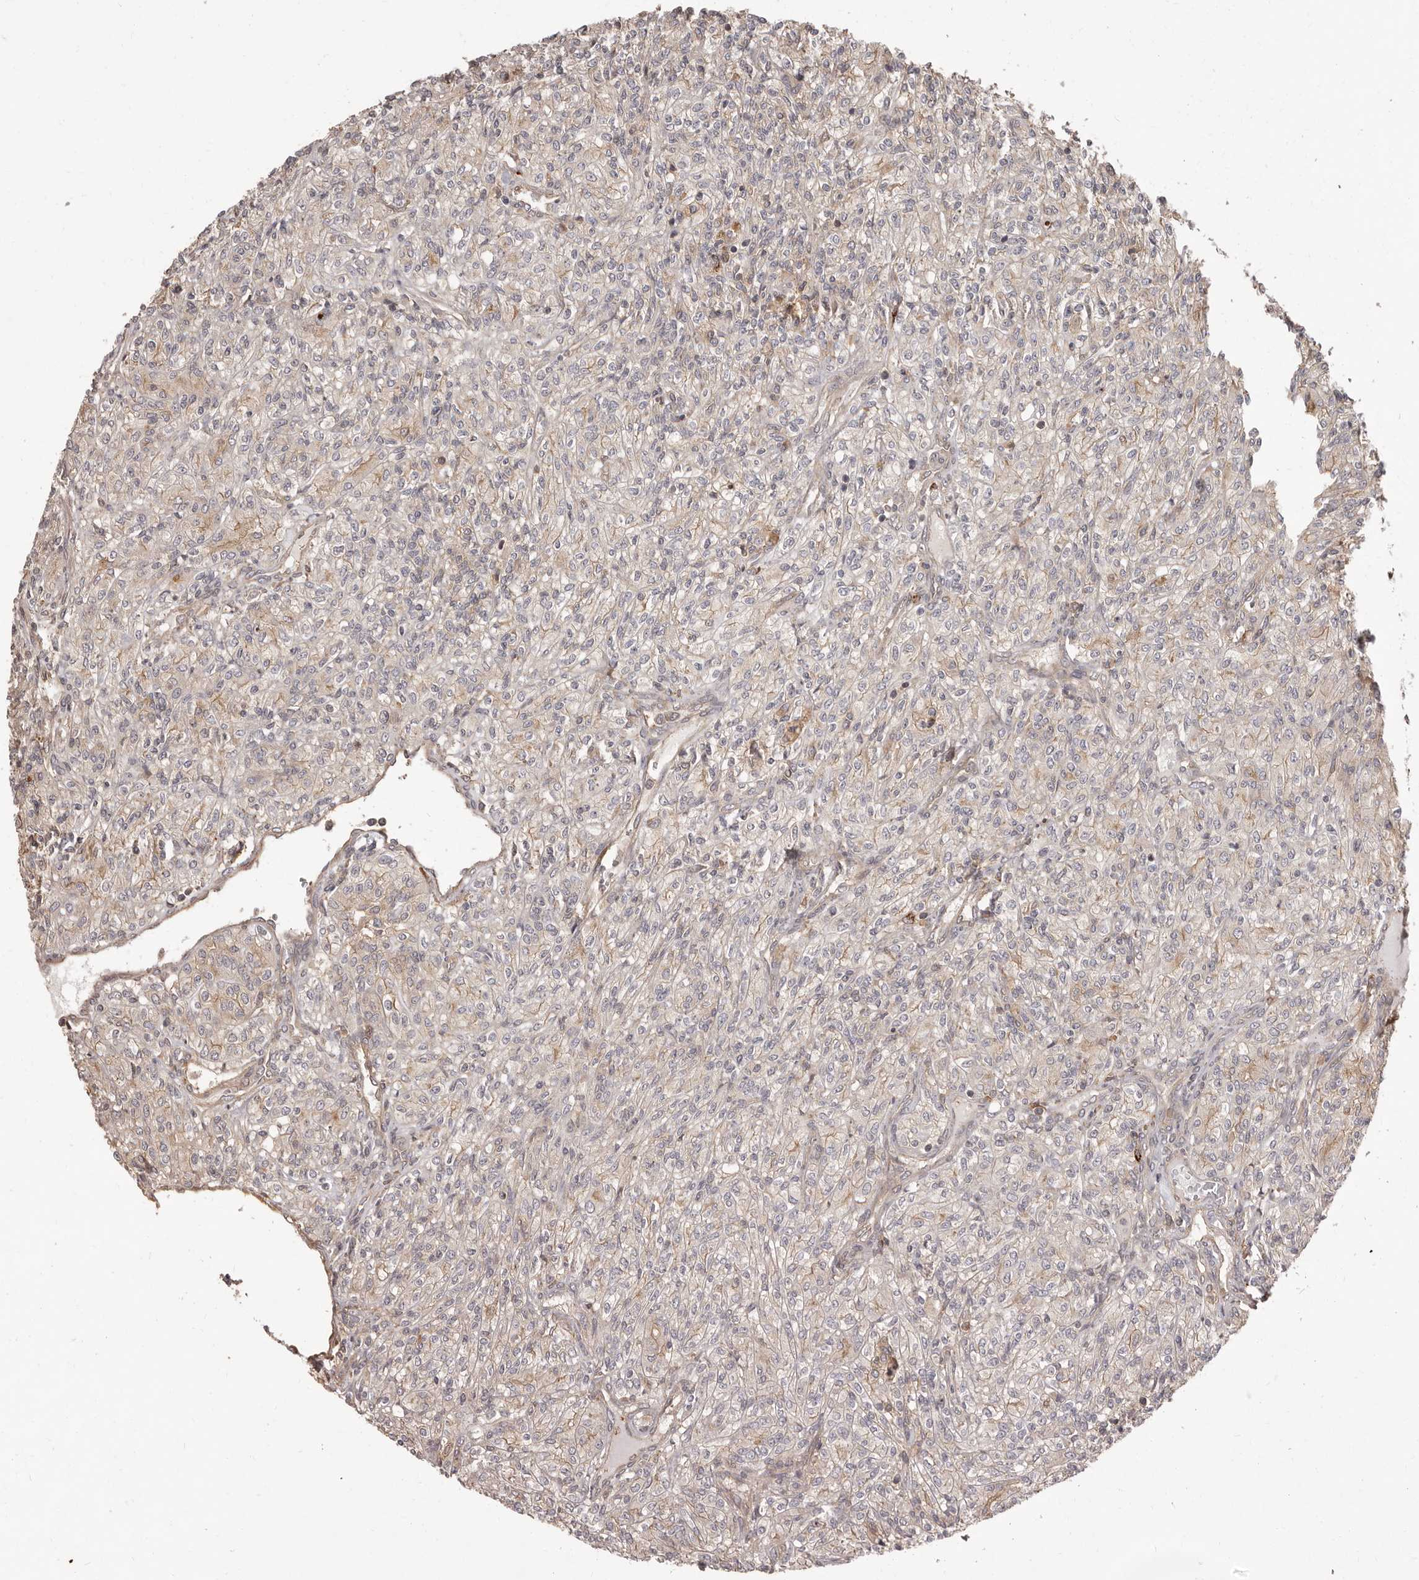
{"staining": {"intensity": "weak", "quantity": "<25%", "location": "cytoplasmic/membranous"}, "tissue": "renal cancer", "cell_type": "Tumor cells", "image_type": "cancer", "snomed": [{"axis": "morphology", "description": "Adenocarcinoma, NOS"}, {"axis": "topography", "description": "Kidney"}], "caption": "IHC image of human renal cancer stained for a protein (brown), which displays no positivity in tumor cells.", "gene": "NFKBIA", "patient": {"sex": "male", "age": 77}}